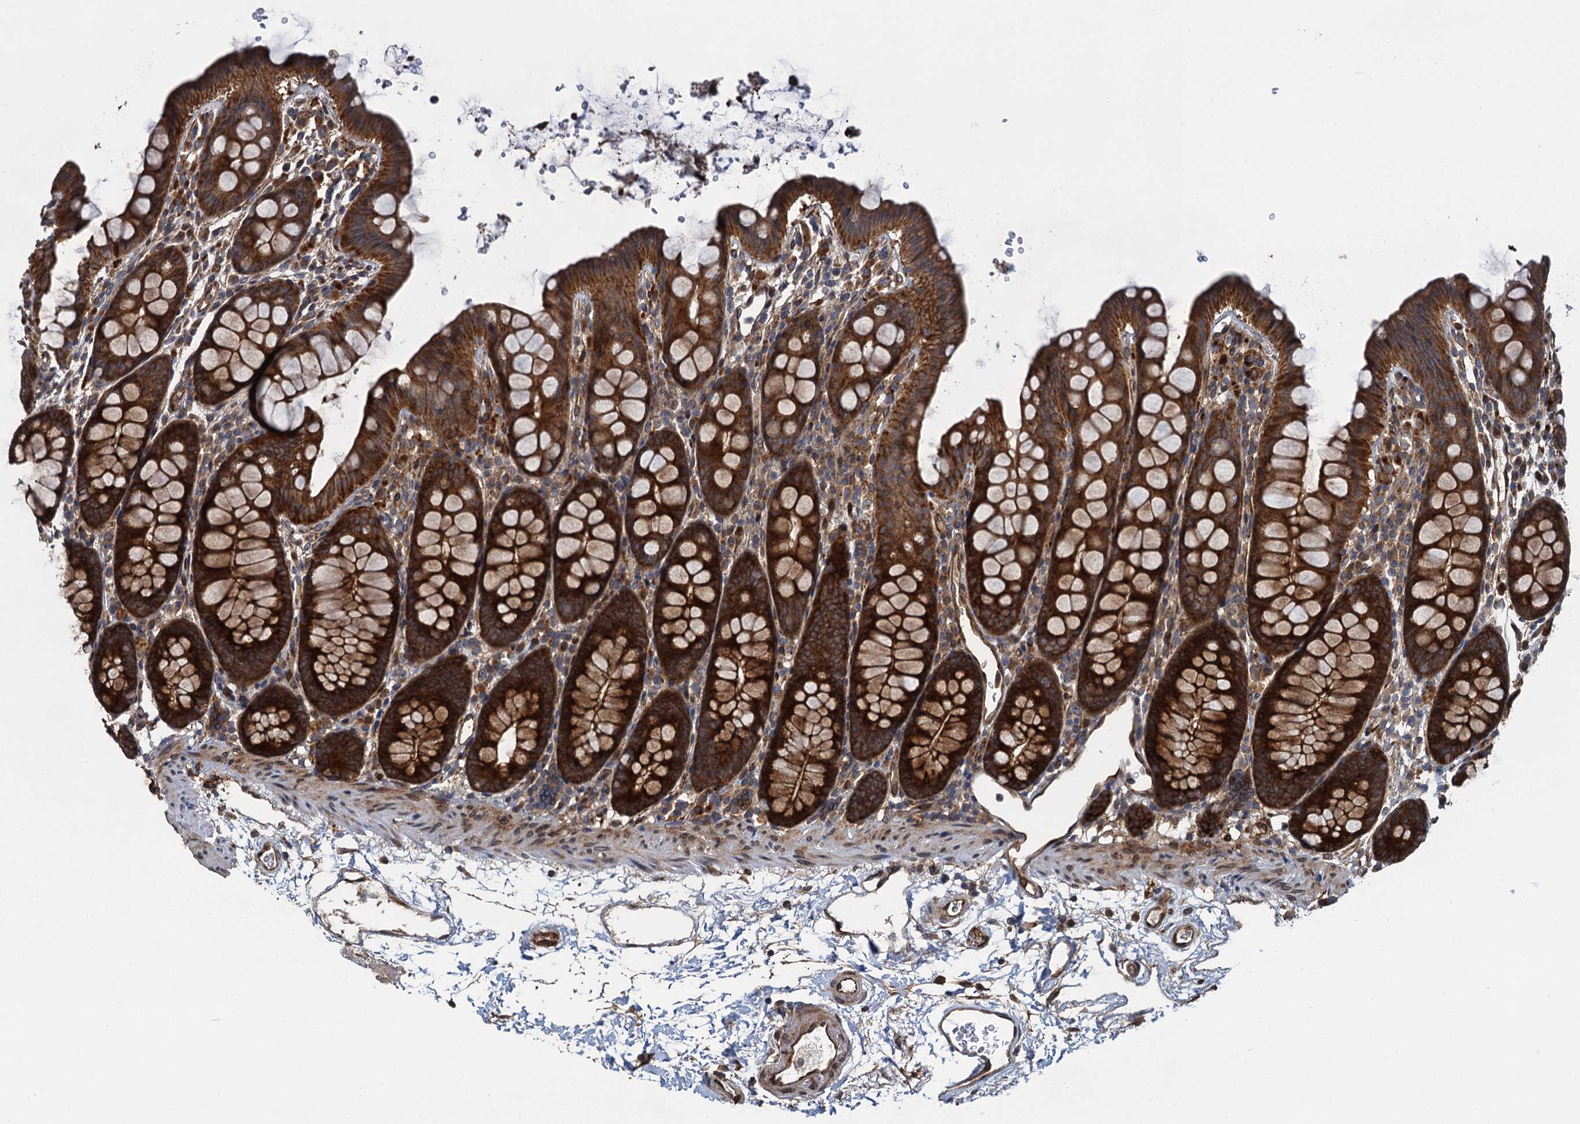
{"staining": {"intensity": "moderate", "quantity": ">75%", "location": "cytoplasmic/membranous"}, "tissue": "colon", "cell_type": "Endothelial cells", "image_type": "normal", "snomed": [{"axis": "morphology", "description": "Normal tissue, NOS"}, {"axis": "topography", "description": "Colon"}], "caption": "The photomicrograph displays immunohistochemical staining of unremarkable colon. There is moderate cytoplasmic/membranous expression is identified in approximately >75% of endothelial cells.", "gene": "RHOBTB1", "patient": {"sex": "male", "age": 75}}